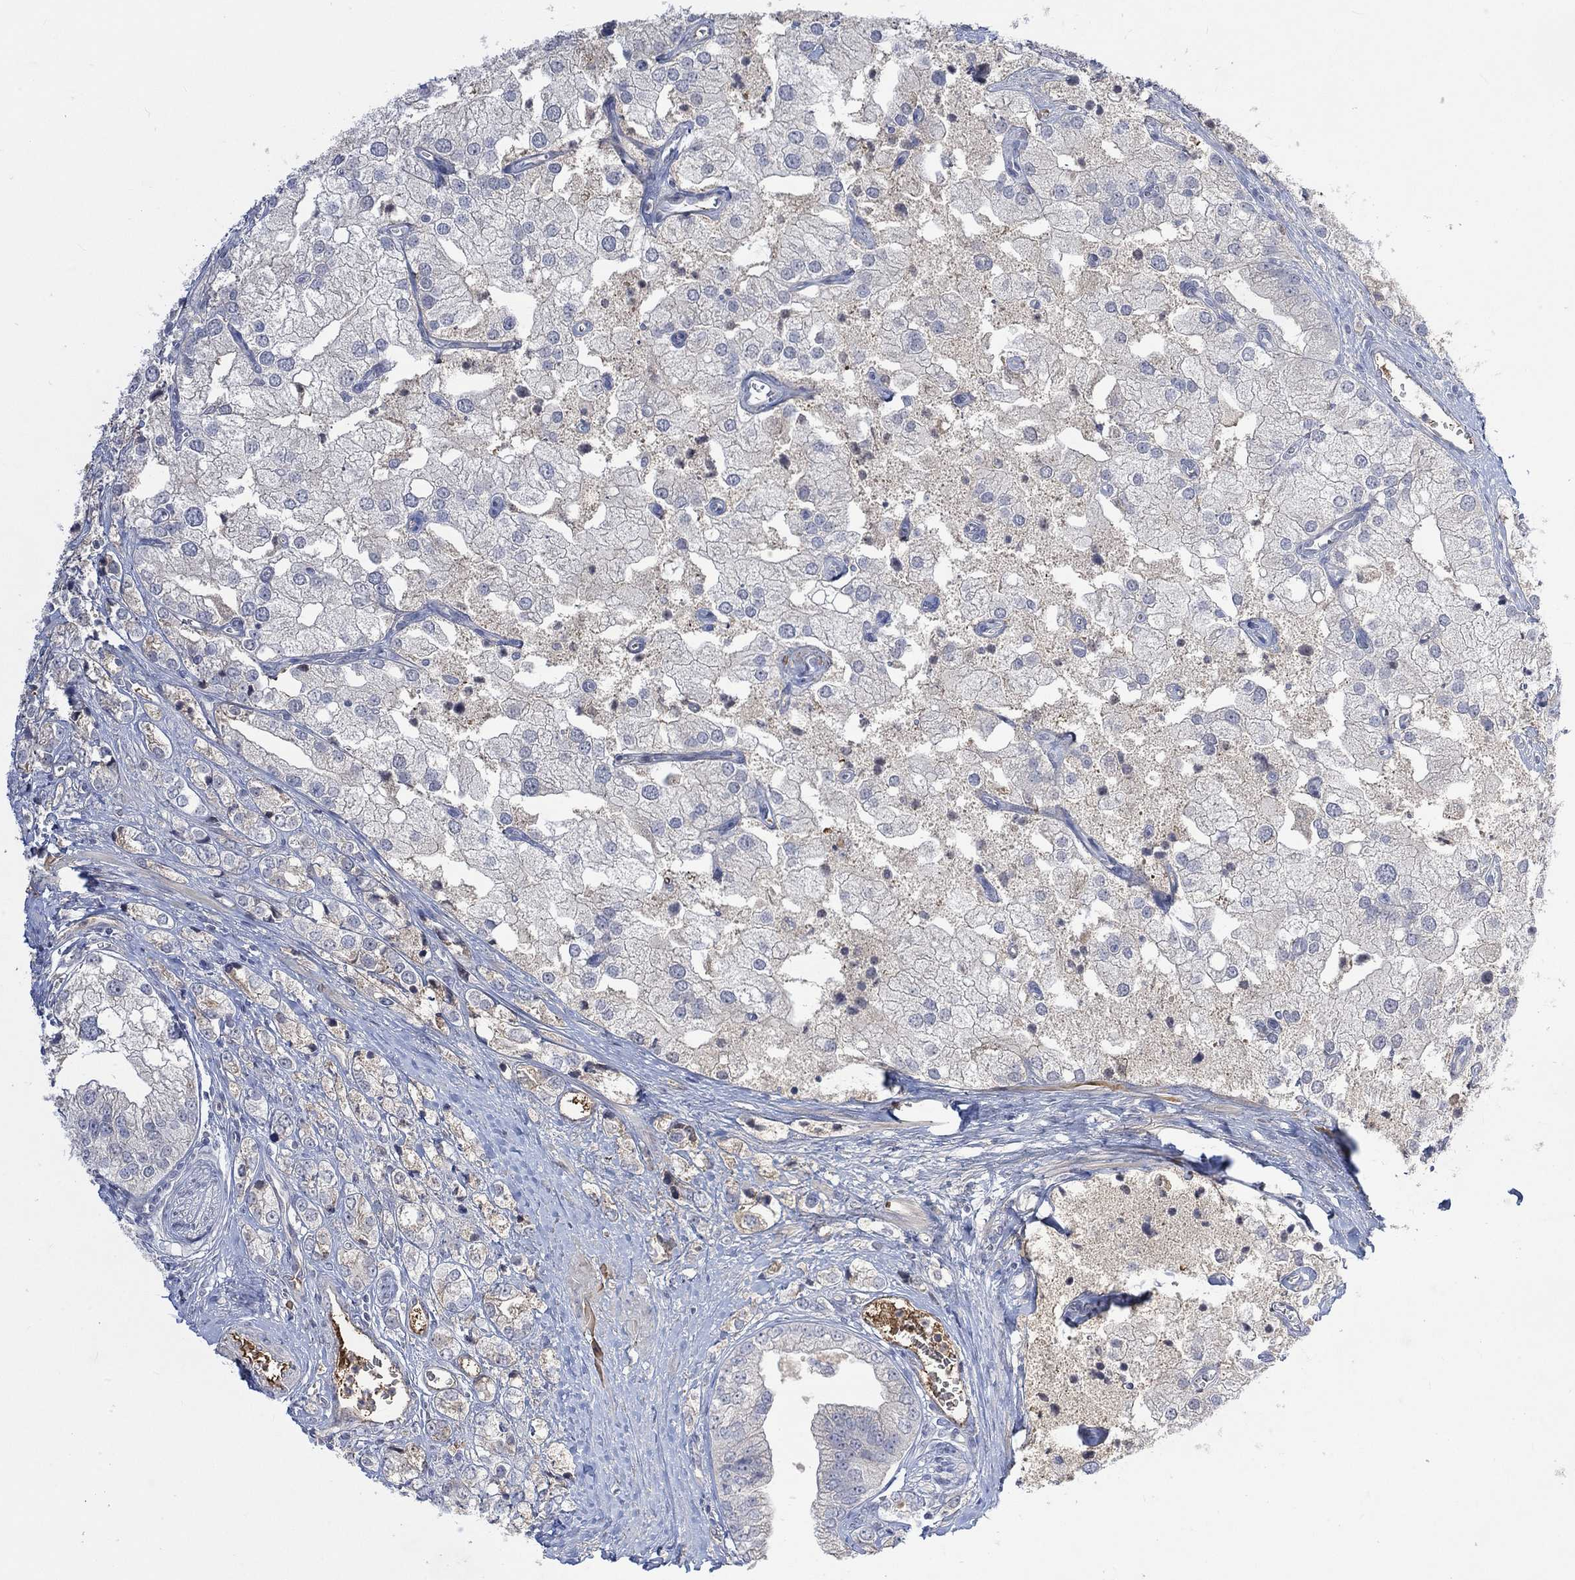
{"staining": {"intensity": "negative", "quantity": "none", "location": "none"}, "tissue": "prostate cancer", "cell_type": "Tumor cells", "image_type": "cancer", "snomed": [{"axis": "morphology", "description": "Adenocarcinoma, NOS"}, {"axis": "topography", "description": "Prostate and seminal vesicle, NOS"}, {"axis": "topography", "description": "Prostate"}], "caption": "Human prostate cancer stained for a protein using immunohistochemistry (IHC) demonstrates no expression in tumor cells.", "gene": "MSTN", "patient": {"sex": "male", "age": 79}}